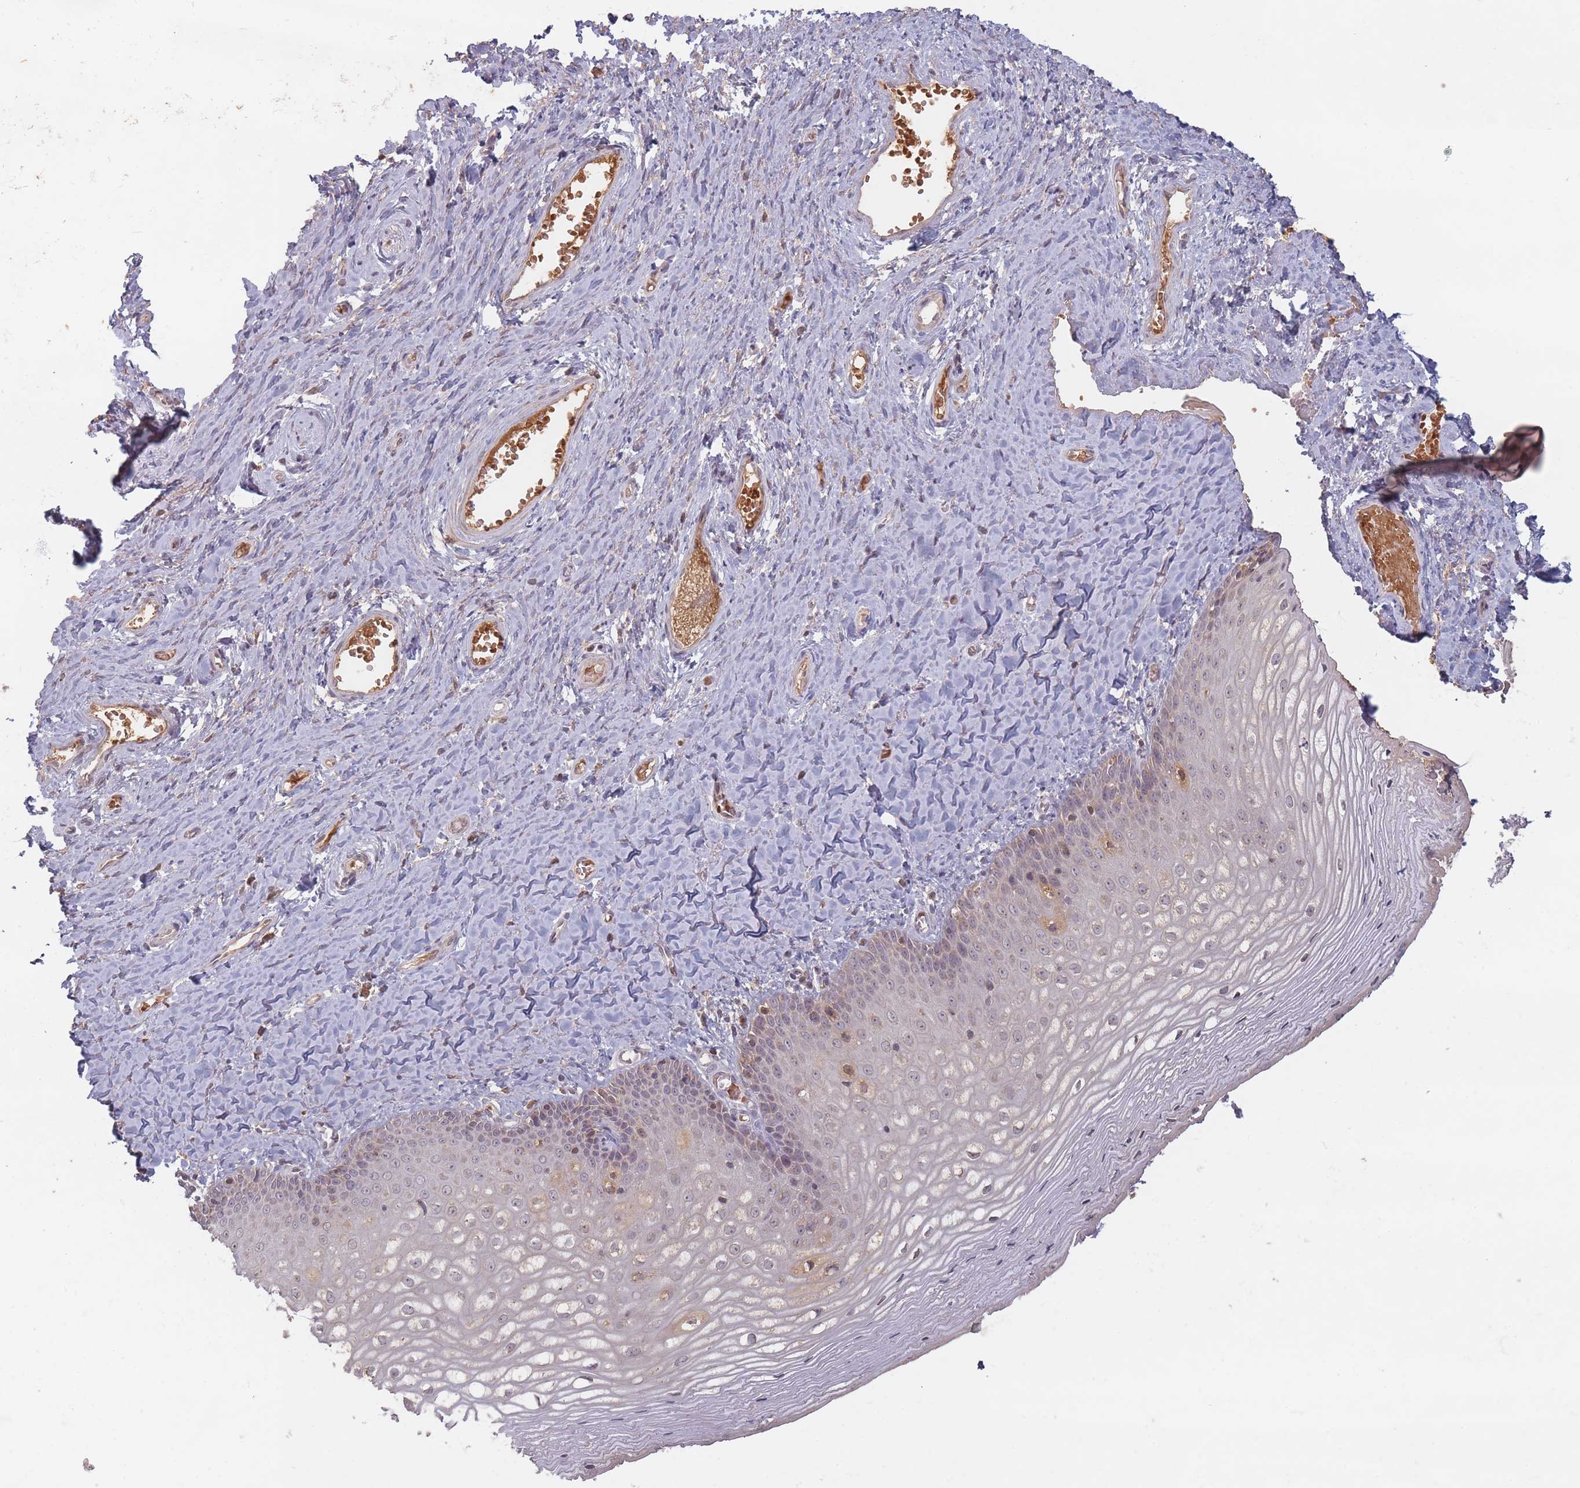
{"staining": {"intensity": "weak", "quantity": "<25%", "location": "cytoplasmic/membranous"}, "tissue": "vagina", "cell_type": "Squamous epithelial cells", "image_type": "normal", "snomed": [{"axis": "morphology", "description": "Normal tissue, NOS"}, {"axis": "topography", "description": "Vagina"}], "caption": "Immunohistochemistry photomicrograph of benign vagina: human vagina stained with DAB (3,3'-diaminobenzidine) displays no significant protein expression in squamous epithelial cells. (DAB immunohistochemistry, high magnification).", "gene": "OR2M4", "patient": {"sex": "female", "age": 65}}